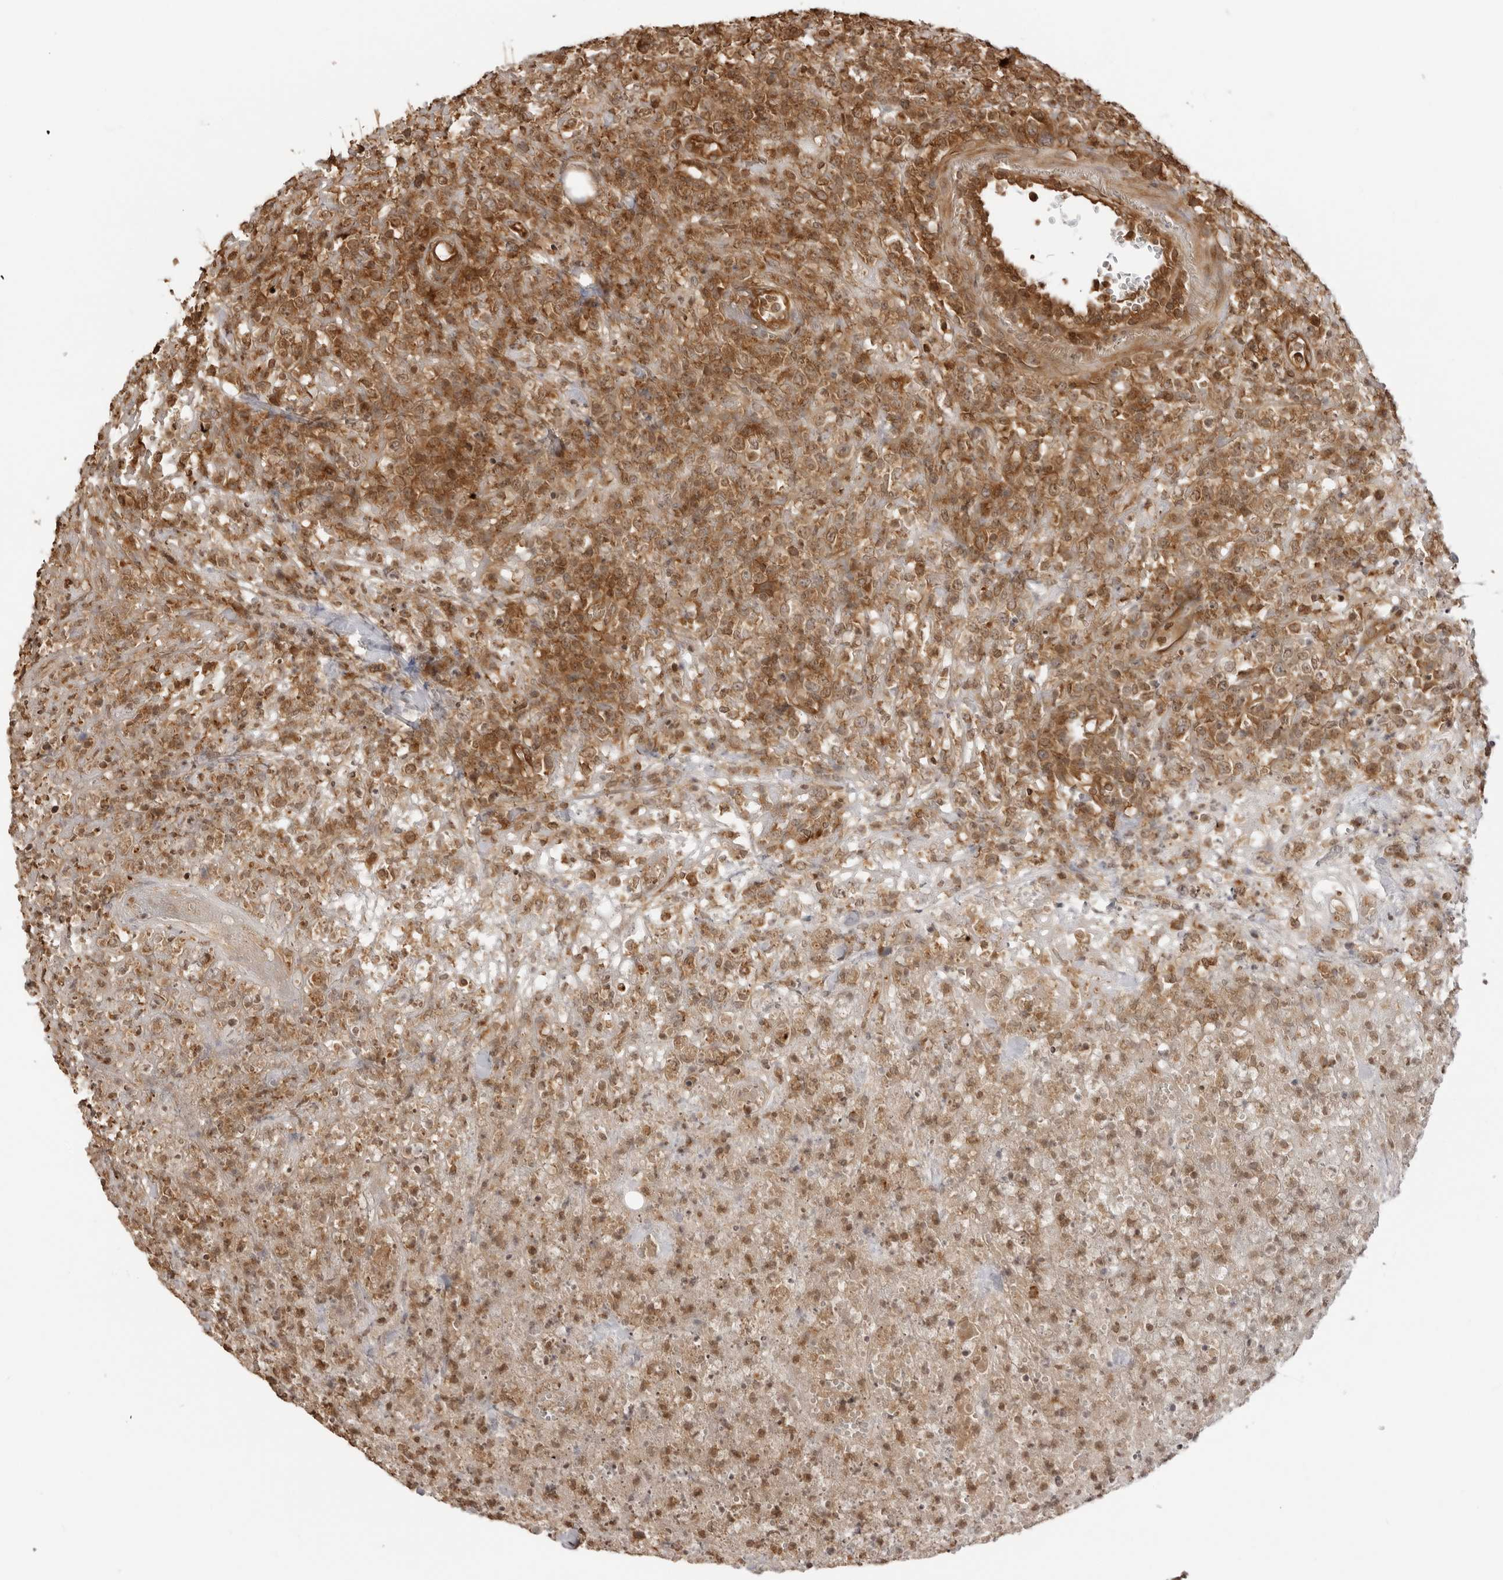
{"staining": {"intensity": "moderate", "quantity": ">75%", "location": "cytoplasmic/membranous,nuclear"}, "tissue": "lymphoma", "cell_type": "Tumor cells", "image_type": "cancer", "snomed": [{"axis": "morphology", "description": "Malignant lymphoma, non-Hodgkin's type, High grade"}, {"axis": "topography", "description": "Colon"}], "caption": "IHC micrograph of neoplastic tissue: lymphoma stained using IHC exhibits medium levels of moderate protein expression localized specifically in the cytoplasmic/membranous and nuclear of tumor cells, appearing as a cytoplasmic/membranous and nuclear brown color.", "gene": "IKBKE", "patient": {"sex": "female", "age": 53}}